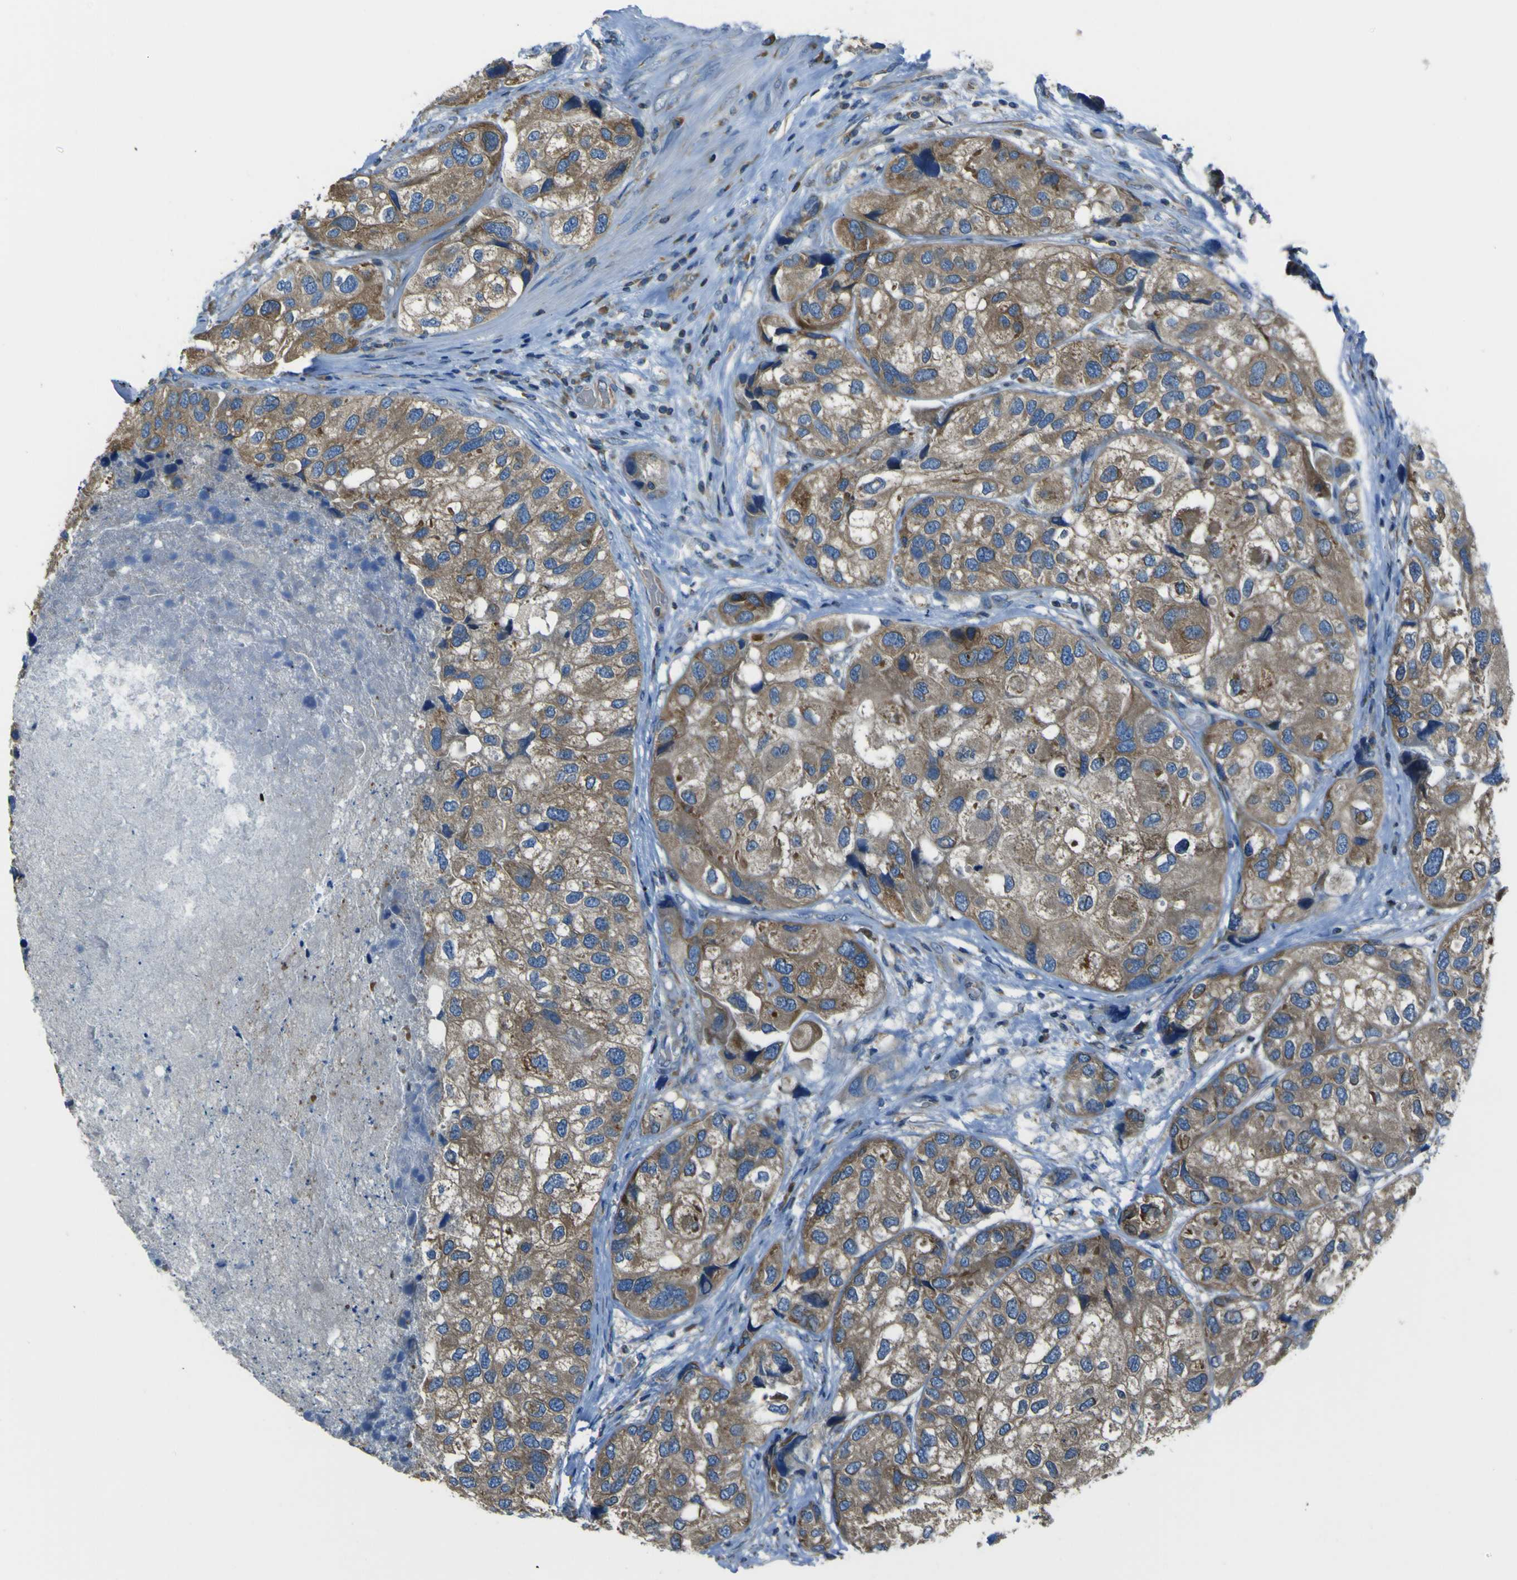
{"staining": {"intensity": "moderate", "quantity": ">75%", "location": "cytoplasmic/membranous"}, "tissue": "urothelial cancer", "cell_type": "Tumor cells", "image_type": "cancer", "snomed": [{"axis": "morphology", "description": "Urothelial carcinoma, High grade"}, {"axis": "topography", "description": "Urinary bladder"}], "caption": "A micrograph showing moderate cytoplasmic/membranous positivity in approximately >75% of tumor cells in urothelial cancer, as visualized by brown immunohistochemical staining.", "gene": "STIM1", "patient": {"sex": "female", "age": 64}}